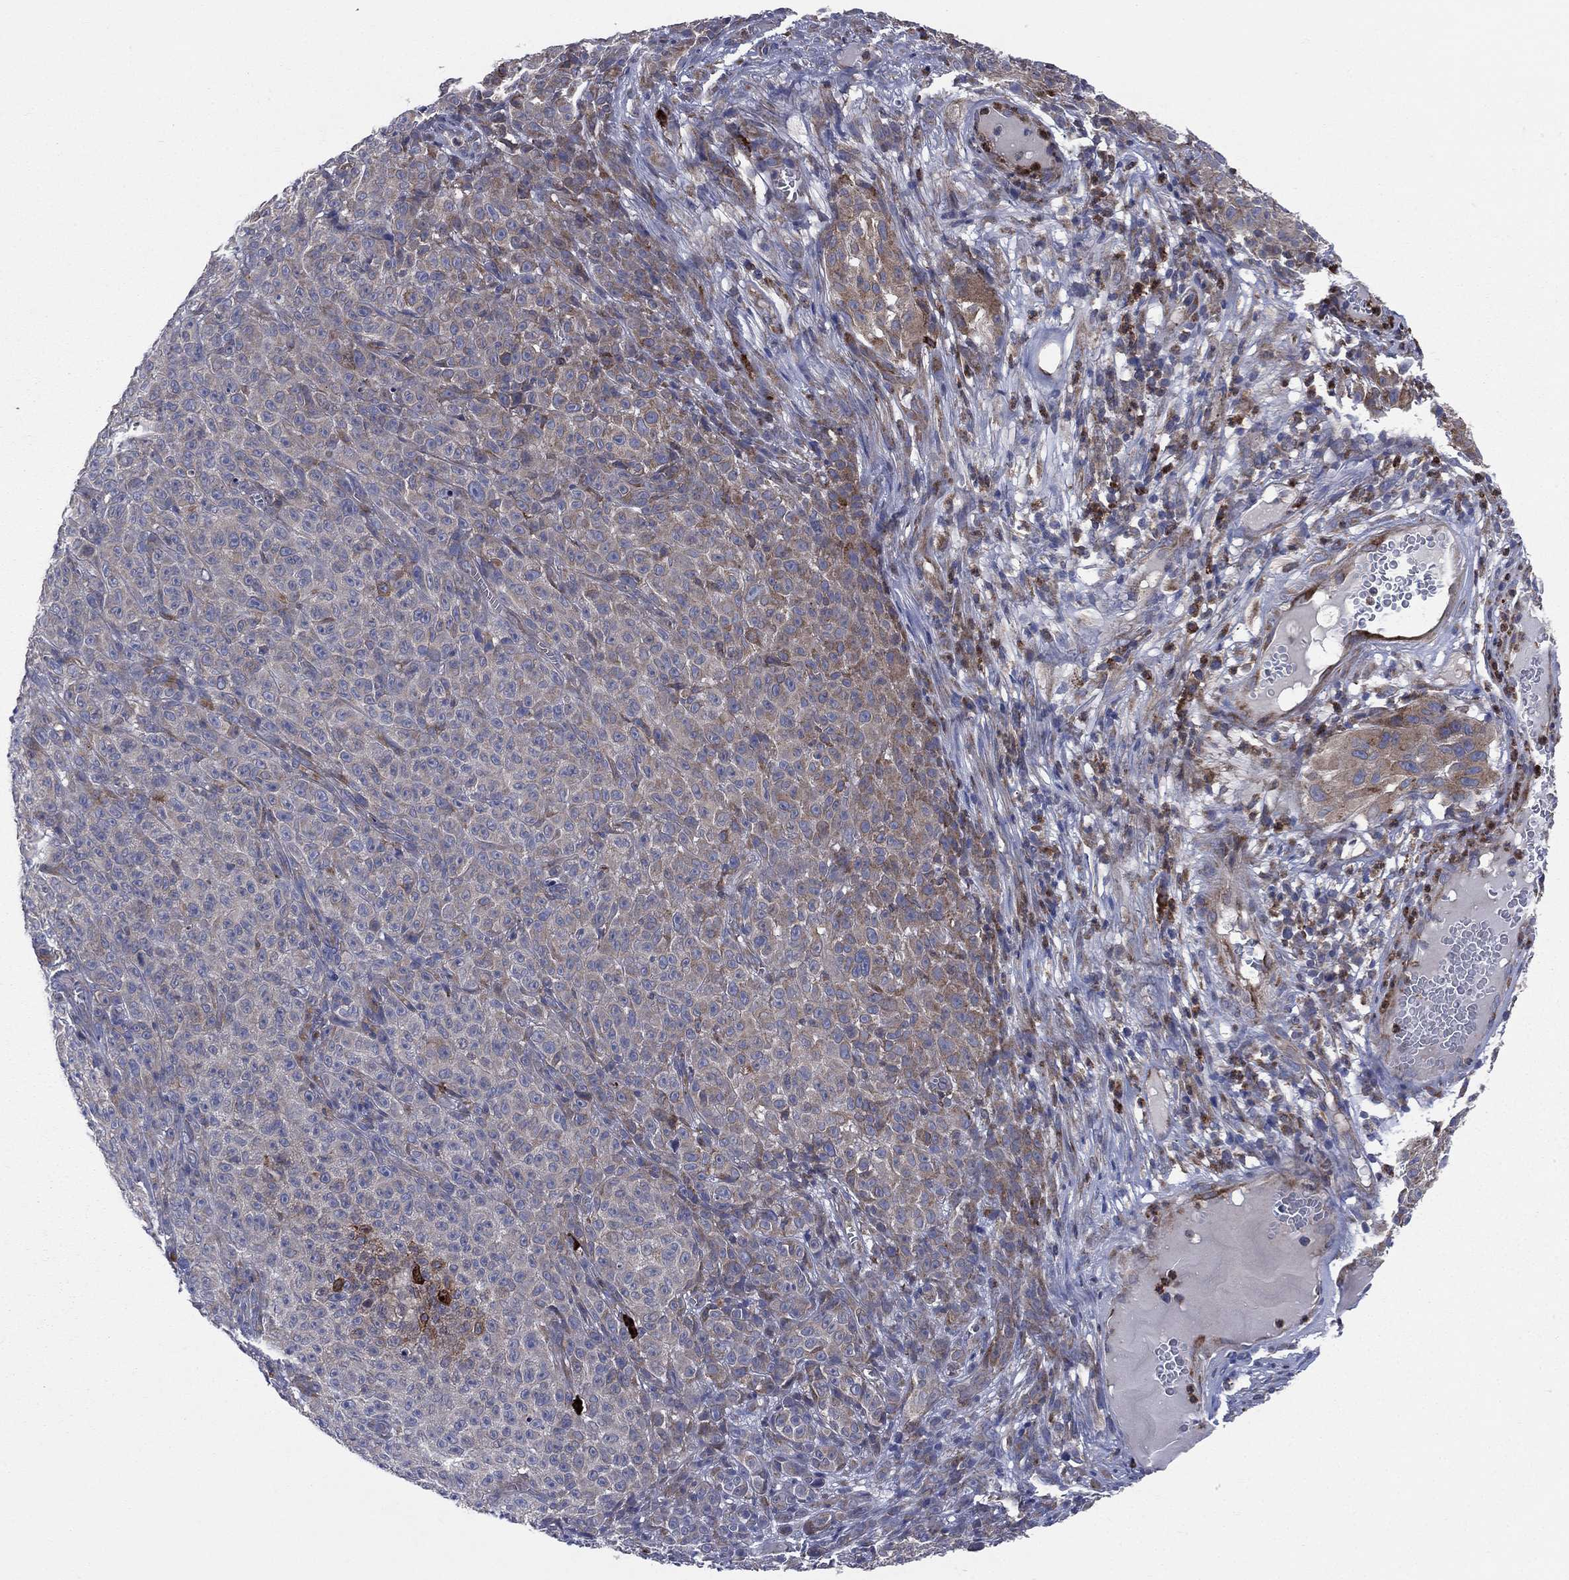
{"staining": {"intensity": "moderate", "quantity": "<25%", "location": "cytoplasmic/membranous"}, "tissue": "melanoma", "cell_type": "Tumor cells", "image_type": "cancer", "snomed": [{"axis": "morphology", "description": "Malignant melanoma, NOS"}, {"axis": "topography", "description": "Skin"}], "caption": "Immunohistochemistry (IHC) photomicrograph of malignant melanoma stained for a protein (brown), which reveals low levels of moderate cytoplasmic/membranous staining in about <25% of tumor cells.", "gene": "CCDC159", "patient": {"sex": "female", "age": 82}}